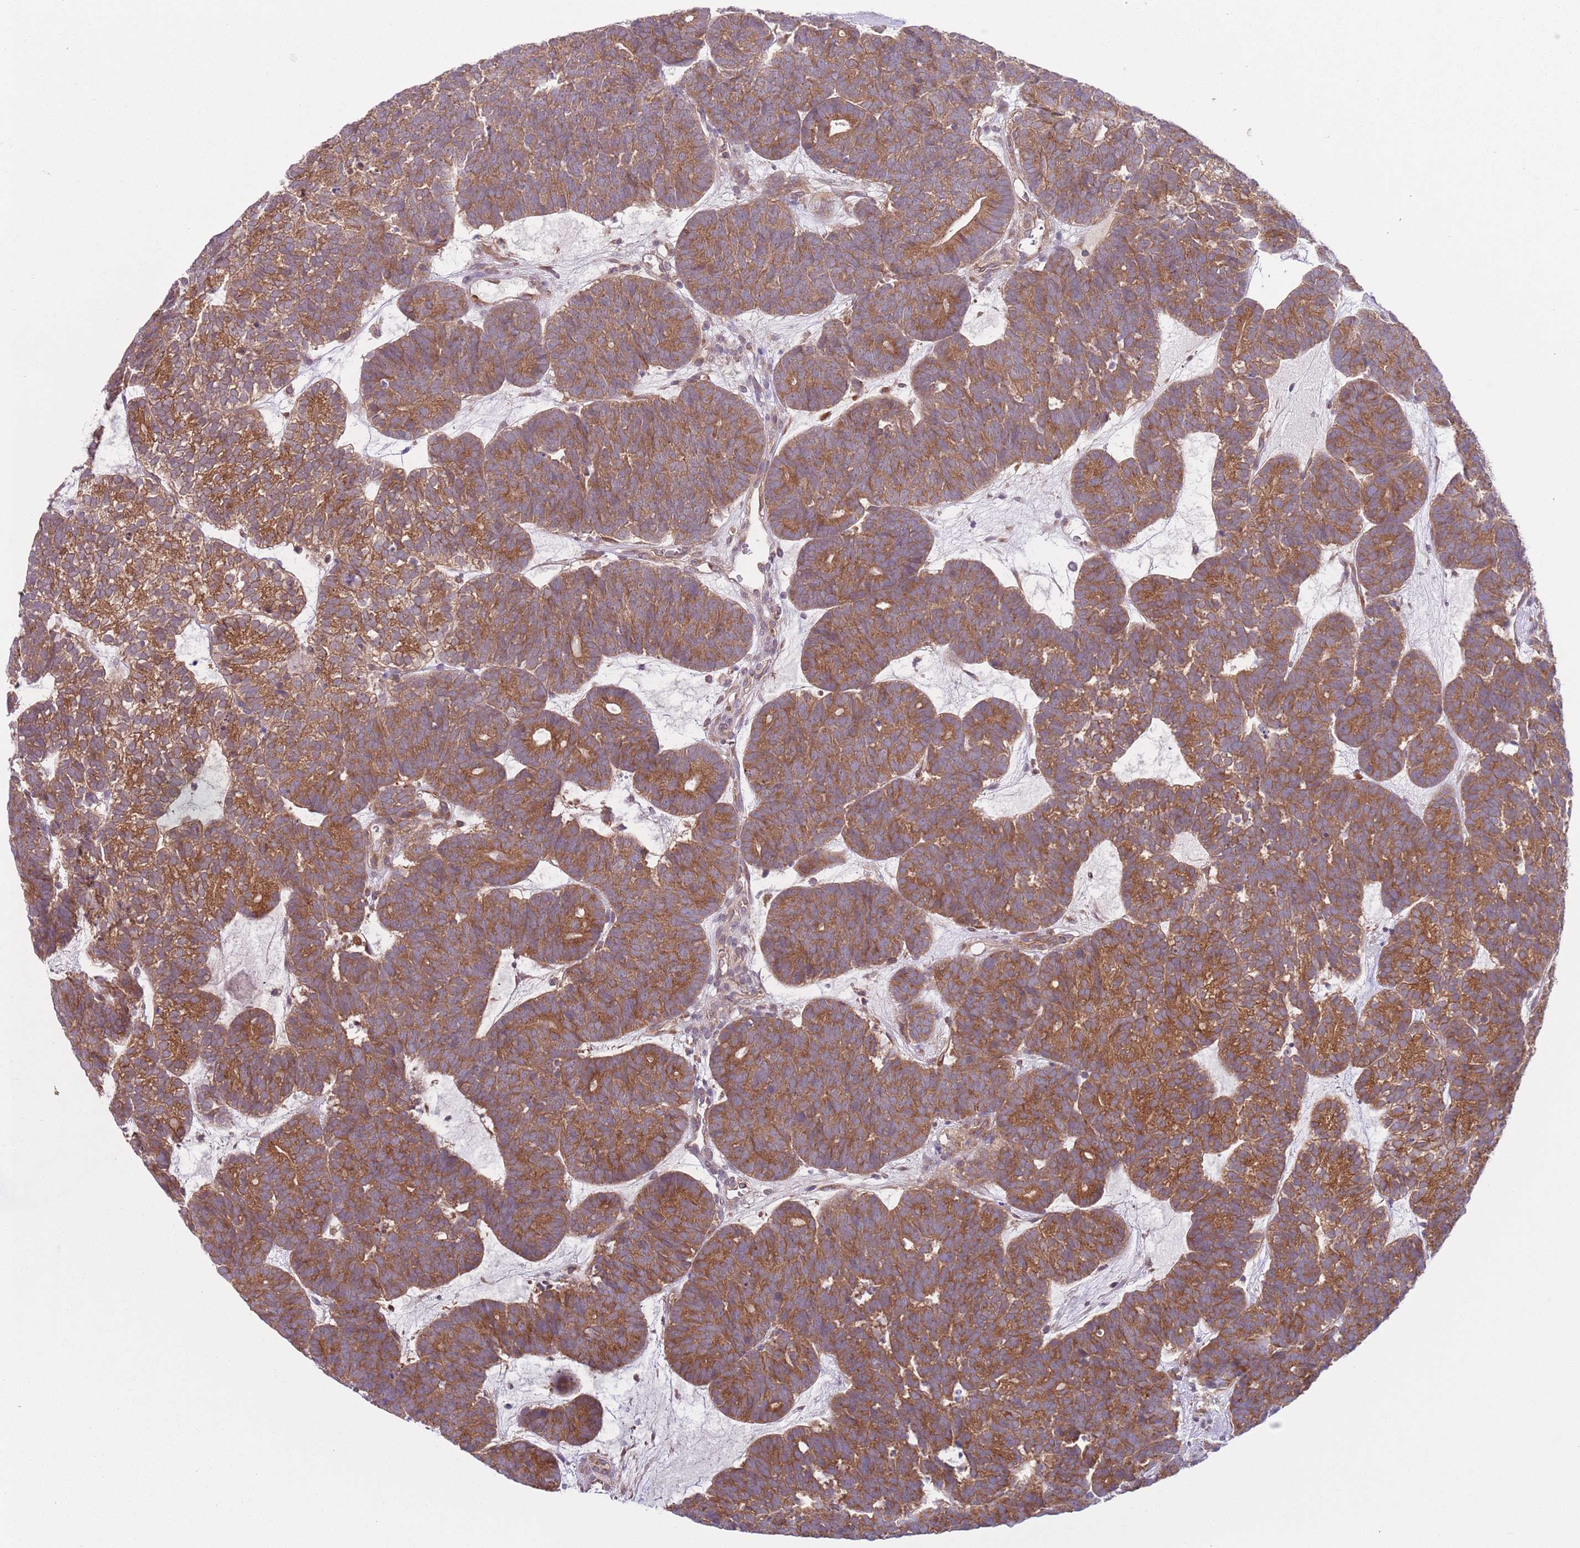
{"staining": {"intensity": "moderate", "quantity": ">75%", "location": "cytoplasmic/membranous"}, "tissue": "head and neck cancer", "cell_type": "Tumor cells", "image_type": "cancer", "snomed": [{"axis": "morphology", "description": "Adenocarcinoma, NOS"}, {"axis": "topography", "description": "Head-Neck"}], "caption": "Immunohistochemical staining of head and neck adenocarcinoma shows moderate cytoplasmic/membranous protein expression in approximately >75% of tumor cells.", "gene": "COPE", "patient": {"sex": "female", "age": 81}}